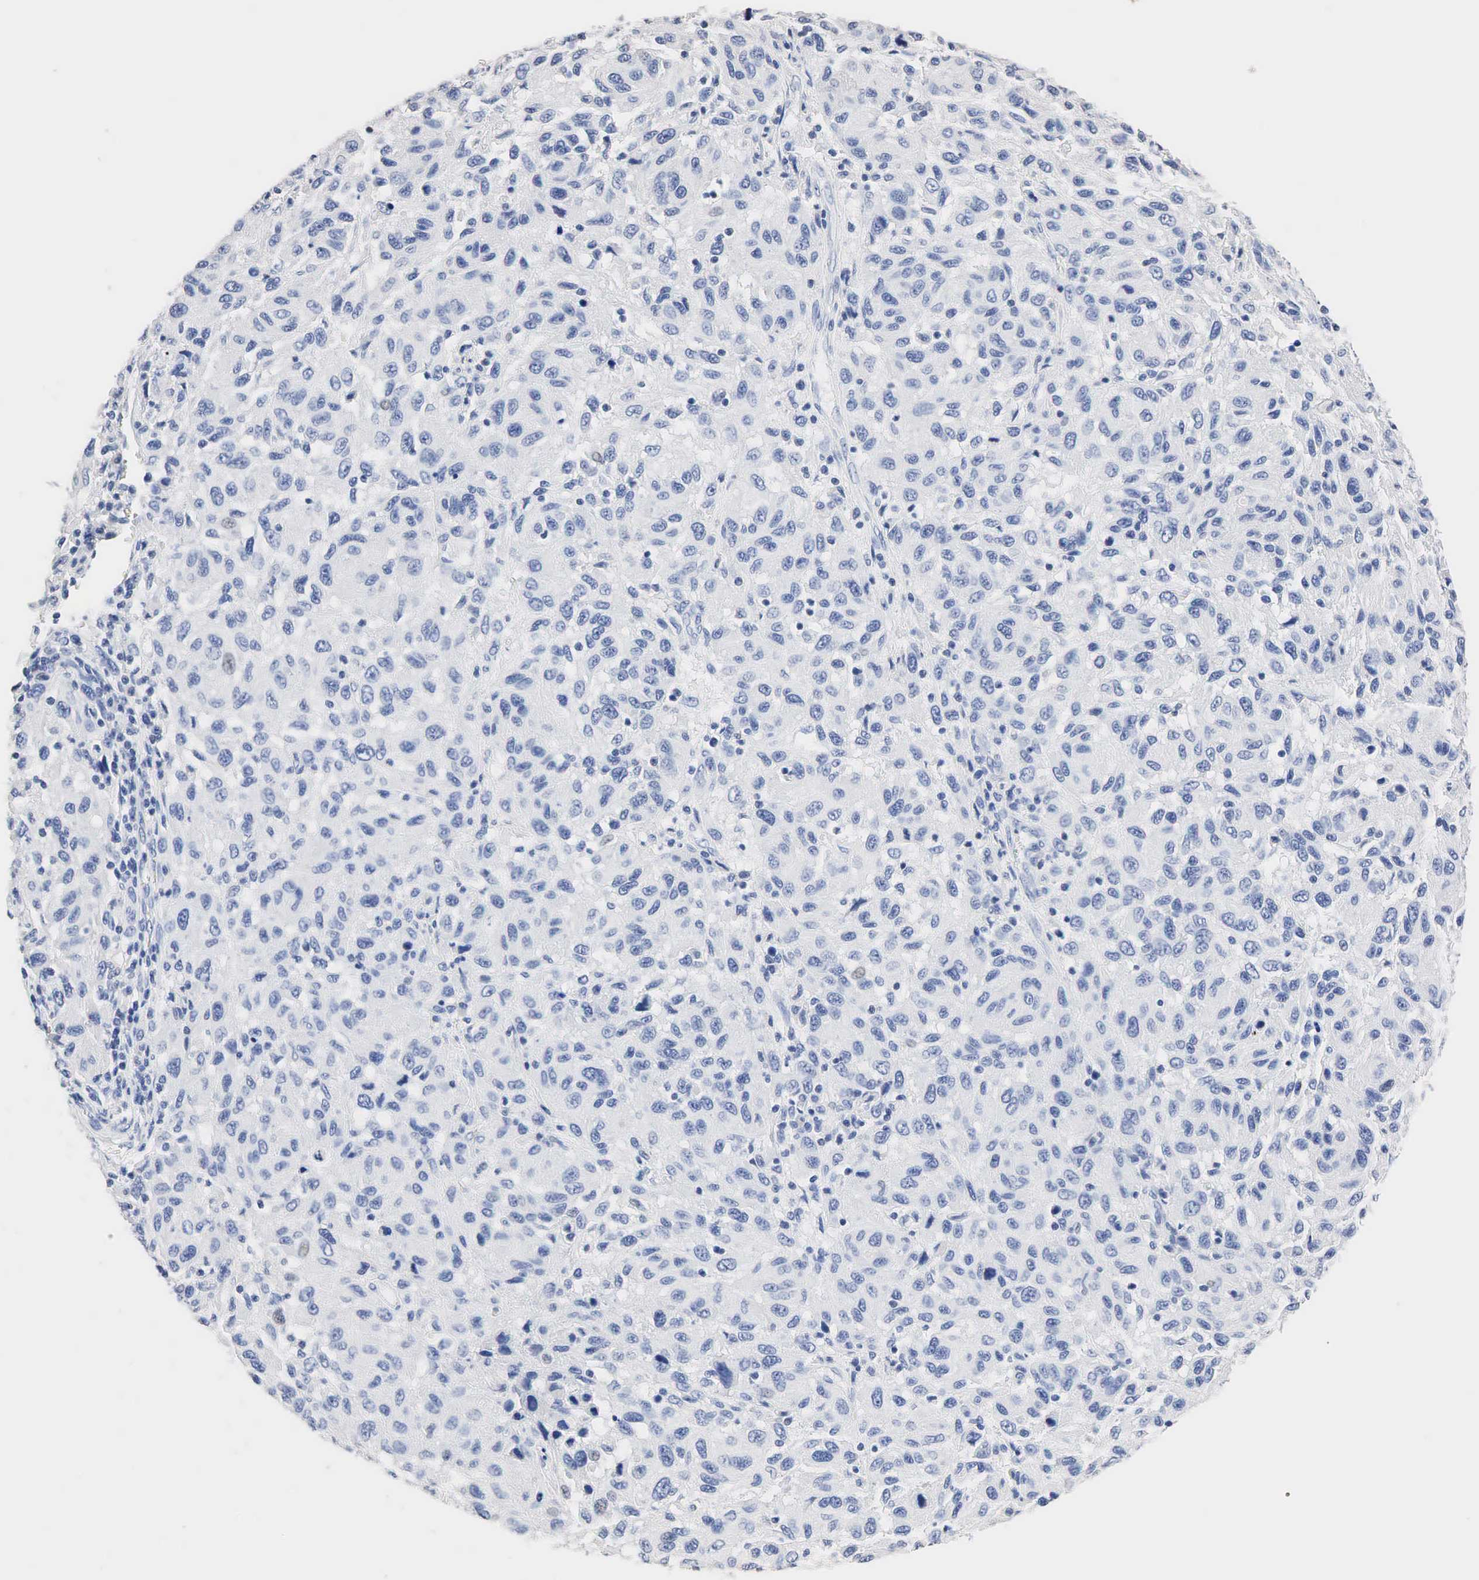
{"staining": {"intensity": "negative", "quantity": "none", "location": "none"}, "tissue": "melanoma", "cell_type": "Tumor cells", "image_type": "cancer", "snomed": [{"axis": "morphology", "description": "Malignant melanoma, NOS"}, {"axis": "topography", "description": "Skin"}], "caption": "Photomicrograph shows no significant protein positivity in tumor cells of malignant melanoma.", "gene": "SST", "patient": {"sex": "female", "age": 77}}